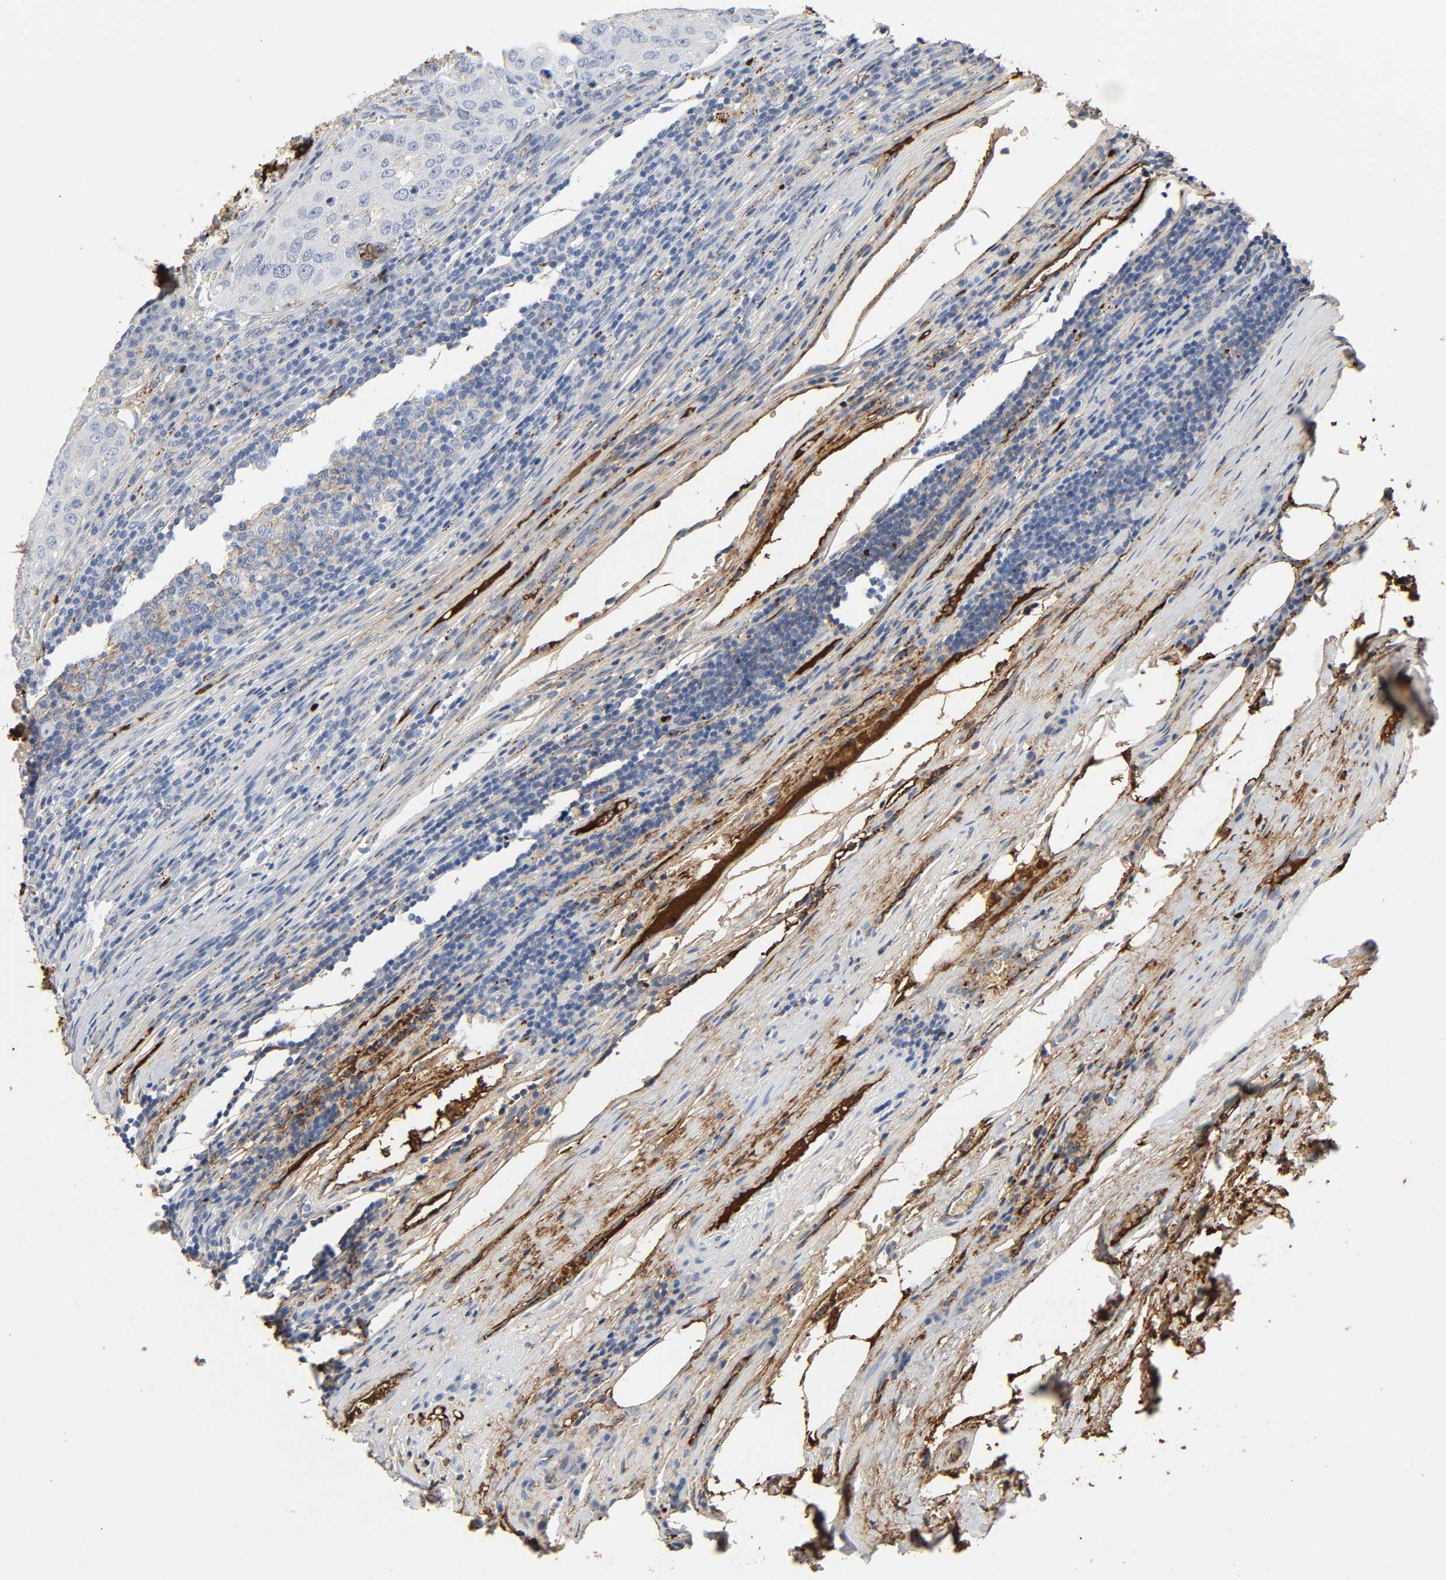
{"staining": {"intensity": "negative", "quantity": "none", "location": "none"}, "tissue": "urothelial cancer", "cell_type": "Tumor cells", "image_type": "cancer", "snomed": [{"axis": "morphology", "description": "Urothelial carcinoma, High grade"}, {"axis": "topography", "description": "Lymph node"}, {"axis": "topography", "description": "Urinary bladder"}], "caption": "A histopathology image of human urothelial cancer is negative for staining in tumor cells.", "gene": "C3", "patient": {"sex": "male", "age": 51}}